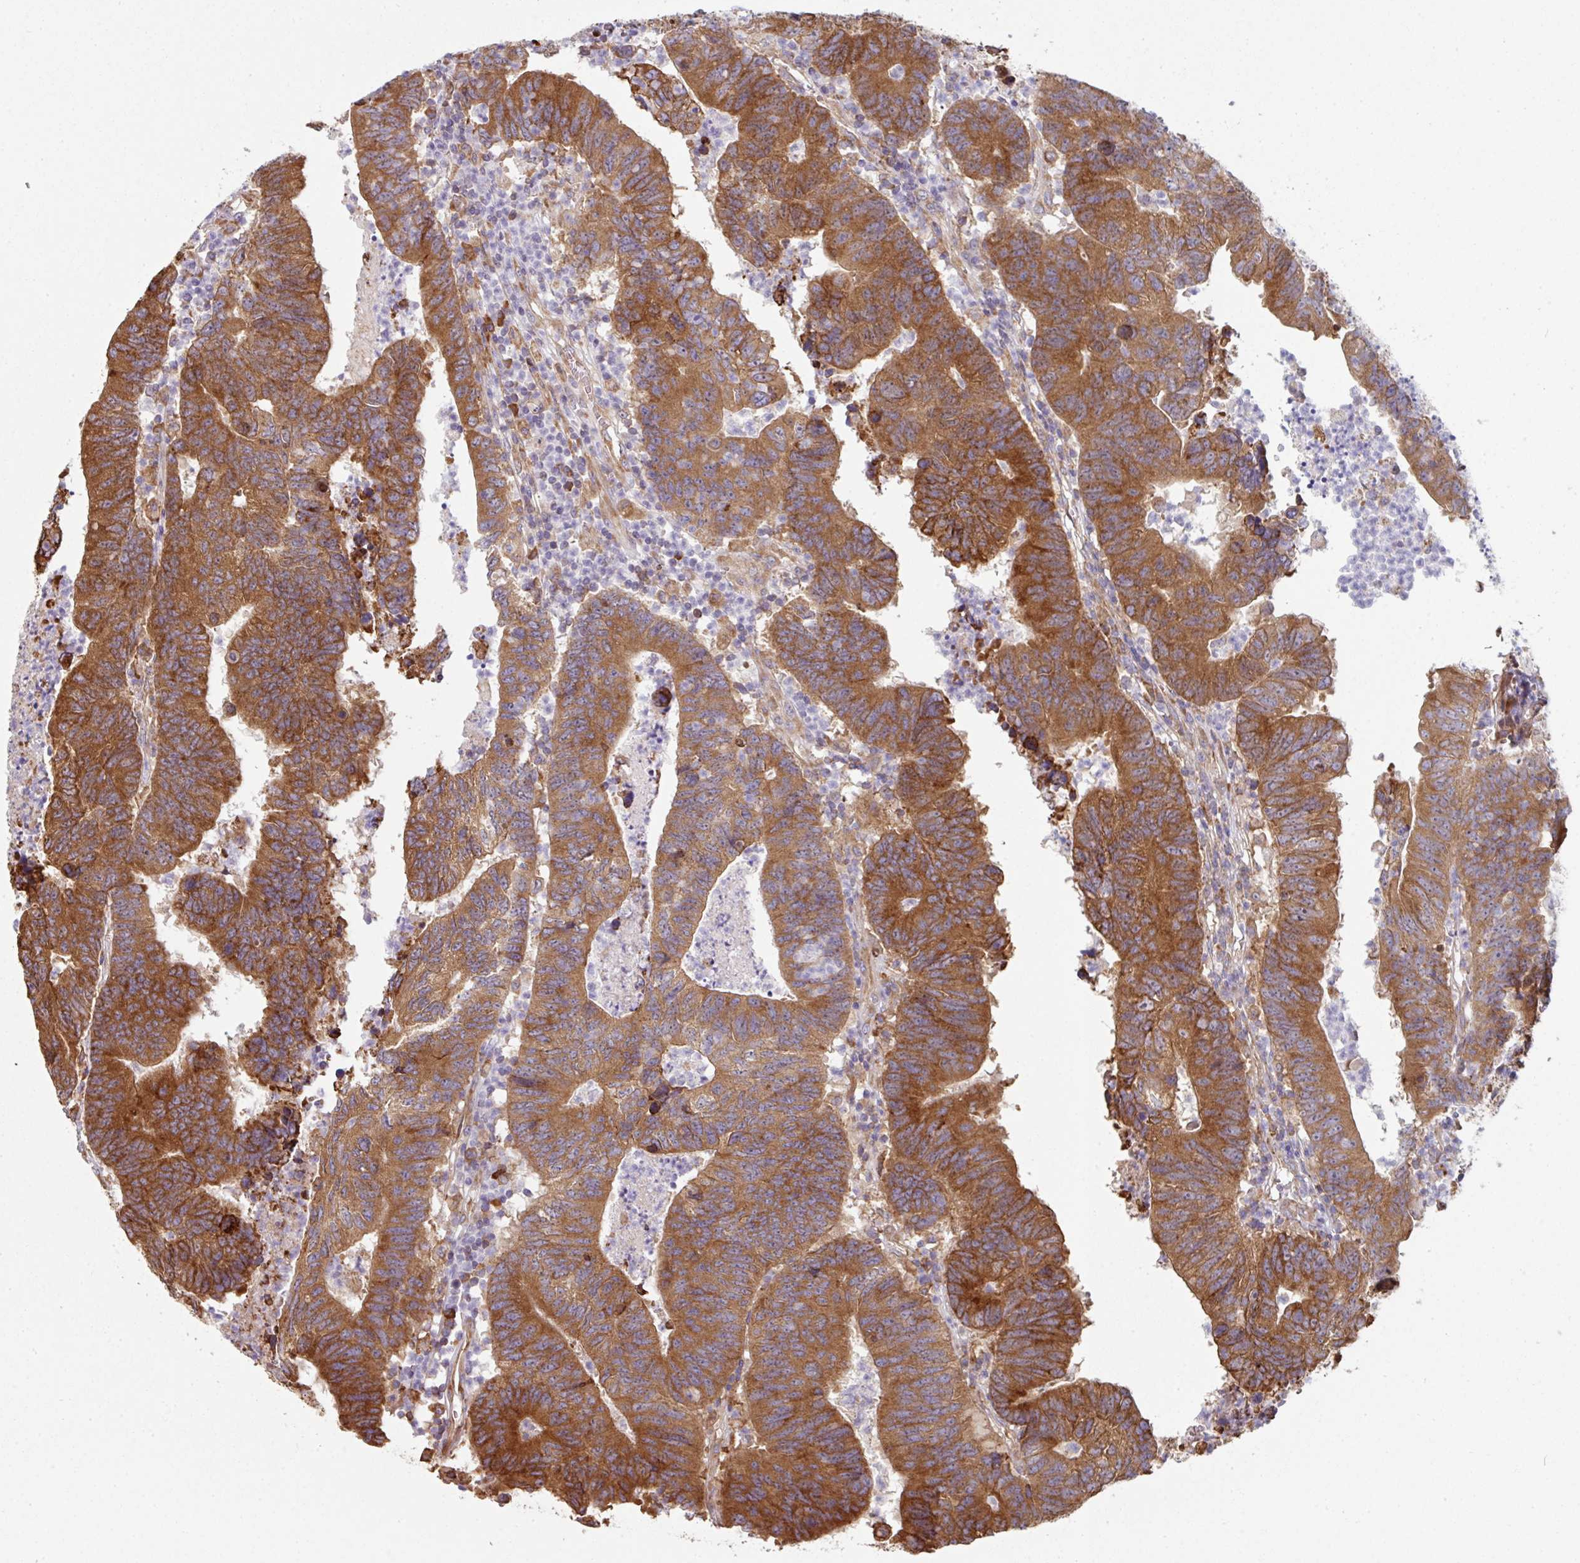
{"staining": {"intensity": "strong", "quantity": ">75%", "location": "cytoplasmic/membranous"}, "tissue": "colorectal cancer", "cell_type": "Tumor cells", "image_type": "cancer", "snomed": [{"axis": "morphology", "description": "Adenocarcinoma, NOS"}, {"axis": "topography", "description": "Colon"}], "caption": "Protein analysis of colorectal adenocarcinoma tissue exhibits strong cytoplasmic/membranous positivity in approximately >75% of tumor cells.", "gene": "FAT4", "patient": {"sex": "female", "age": 48}}